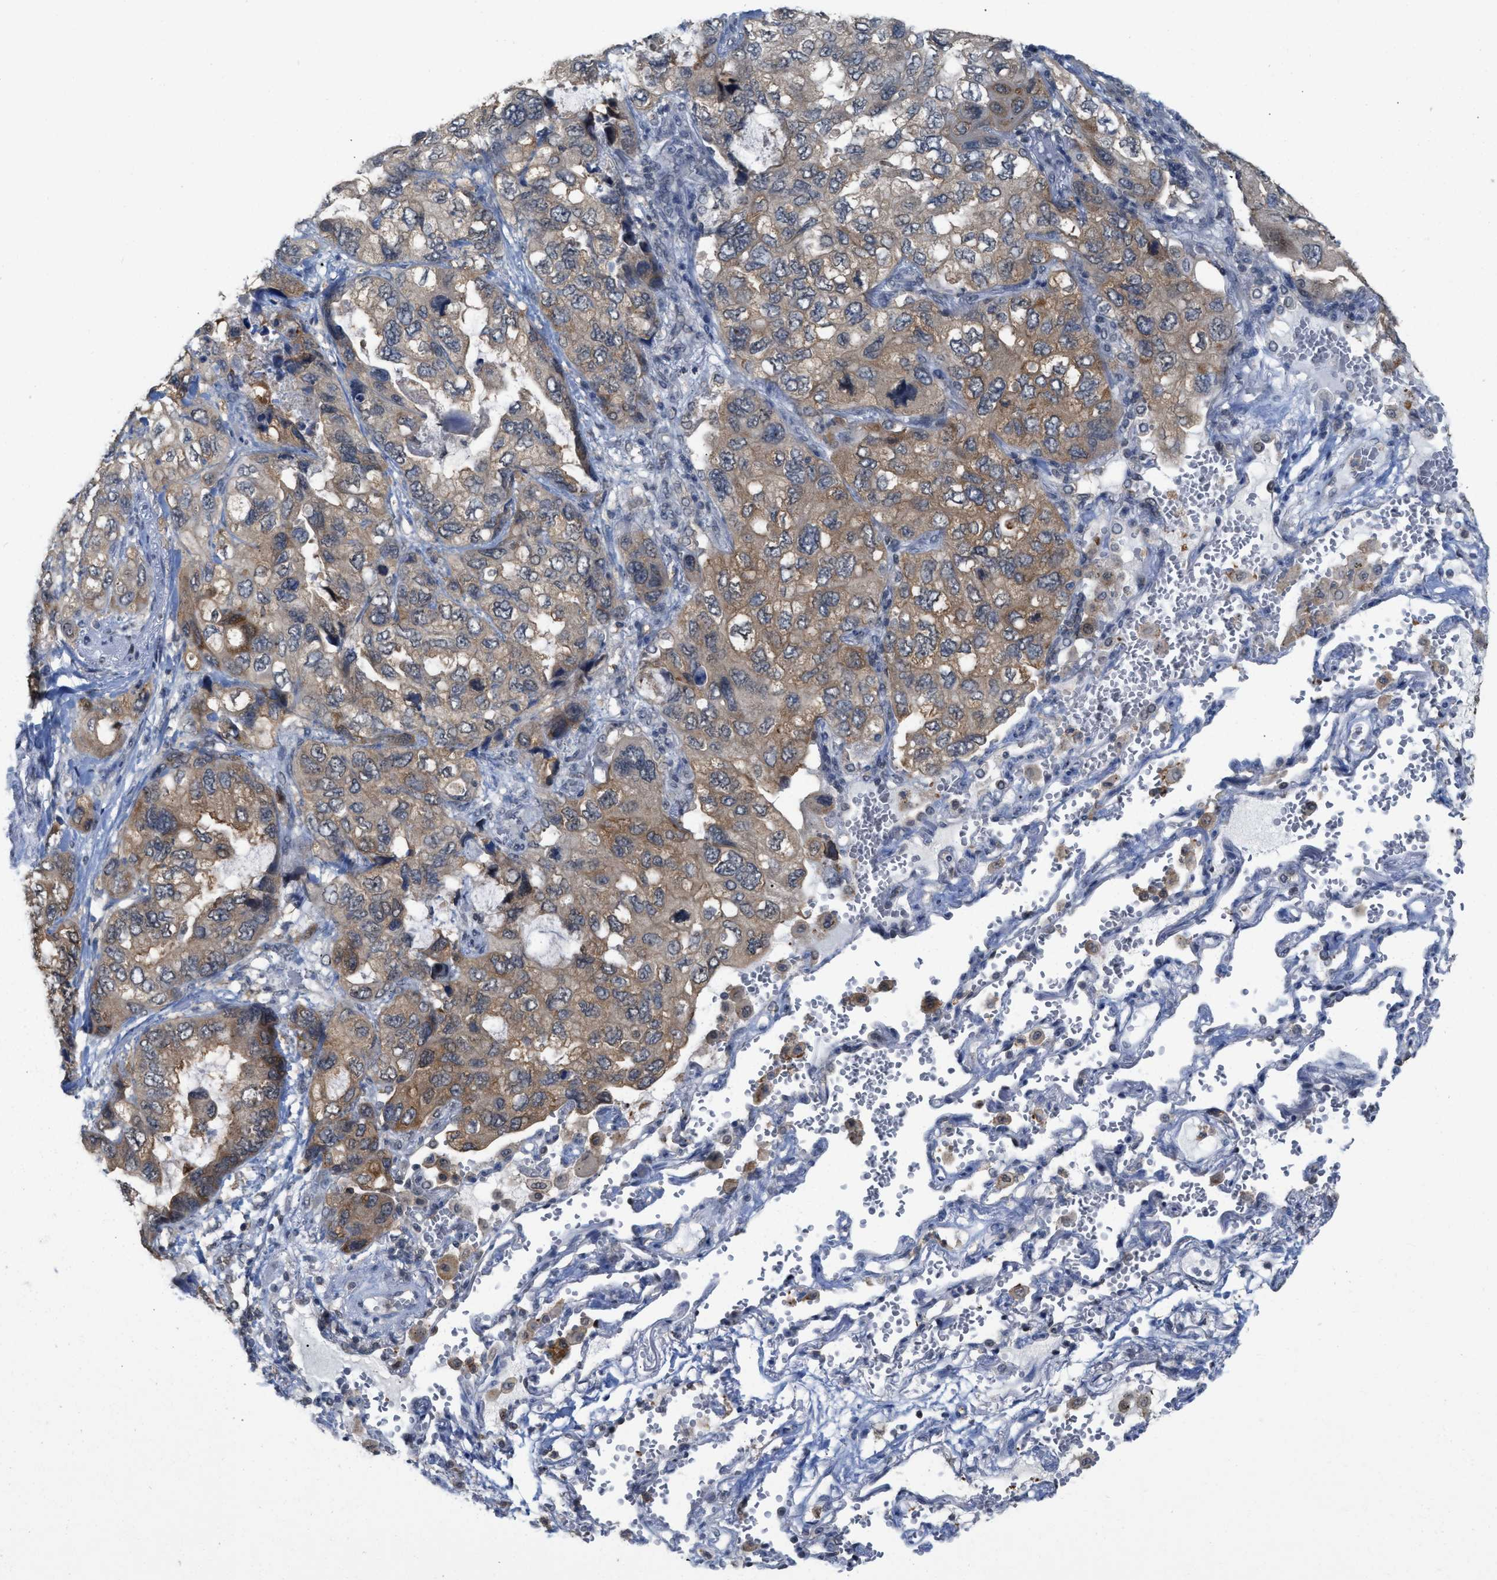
{"staining": {"intensity": "moderate", "quantity": ">75%", "location": "cytoplasmic/membranous"}, "tissue": "lung cancer", "cell_type": "Tumor cells", "image_type": "cancer", "snomed": [{"axis": "morphology", "description": "Squamous cell carcinoma, NOS"}, {"axis": "topography", "description": "Lung"}], "caption": "Lung squamous cell carcinoma stained with a protein marker demonstrates moderate staining in tumor cells.", "gene": "BAIAP2L1", "patient": {"sex": "female", "age": 73}}